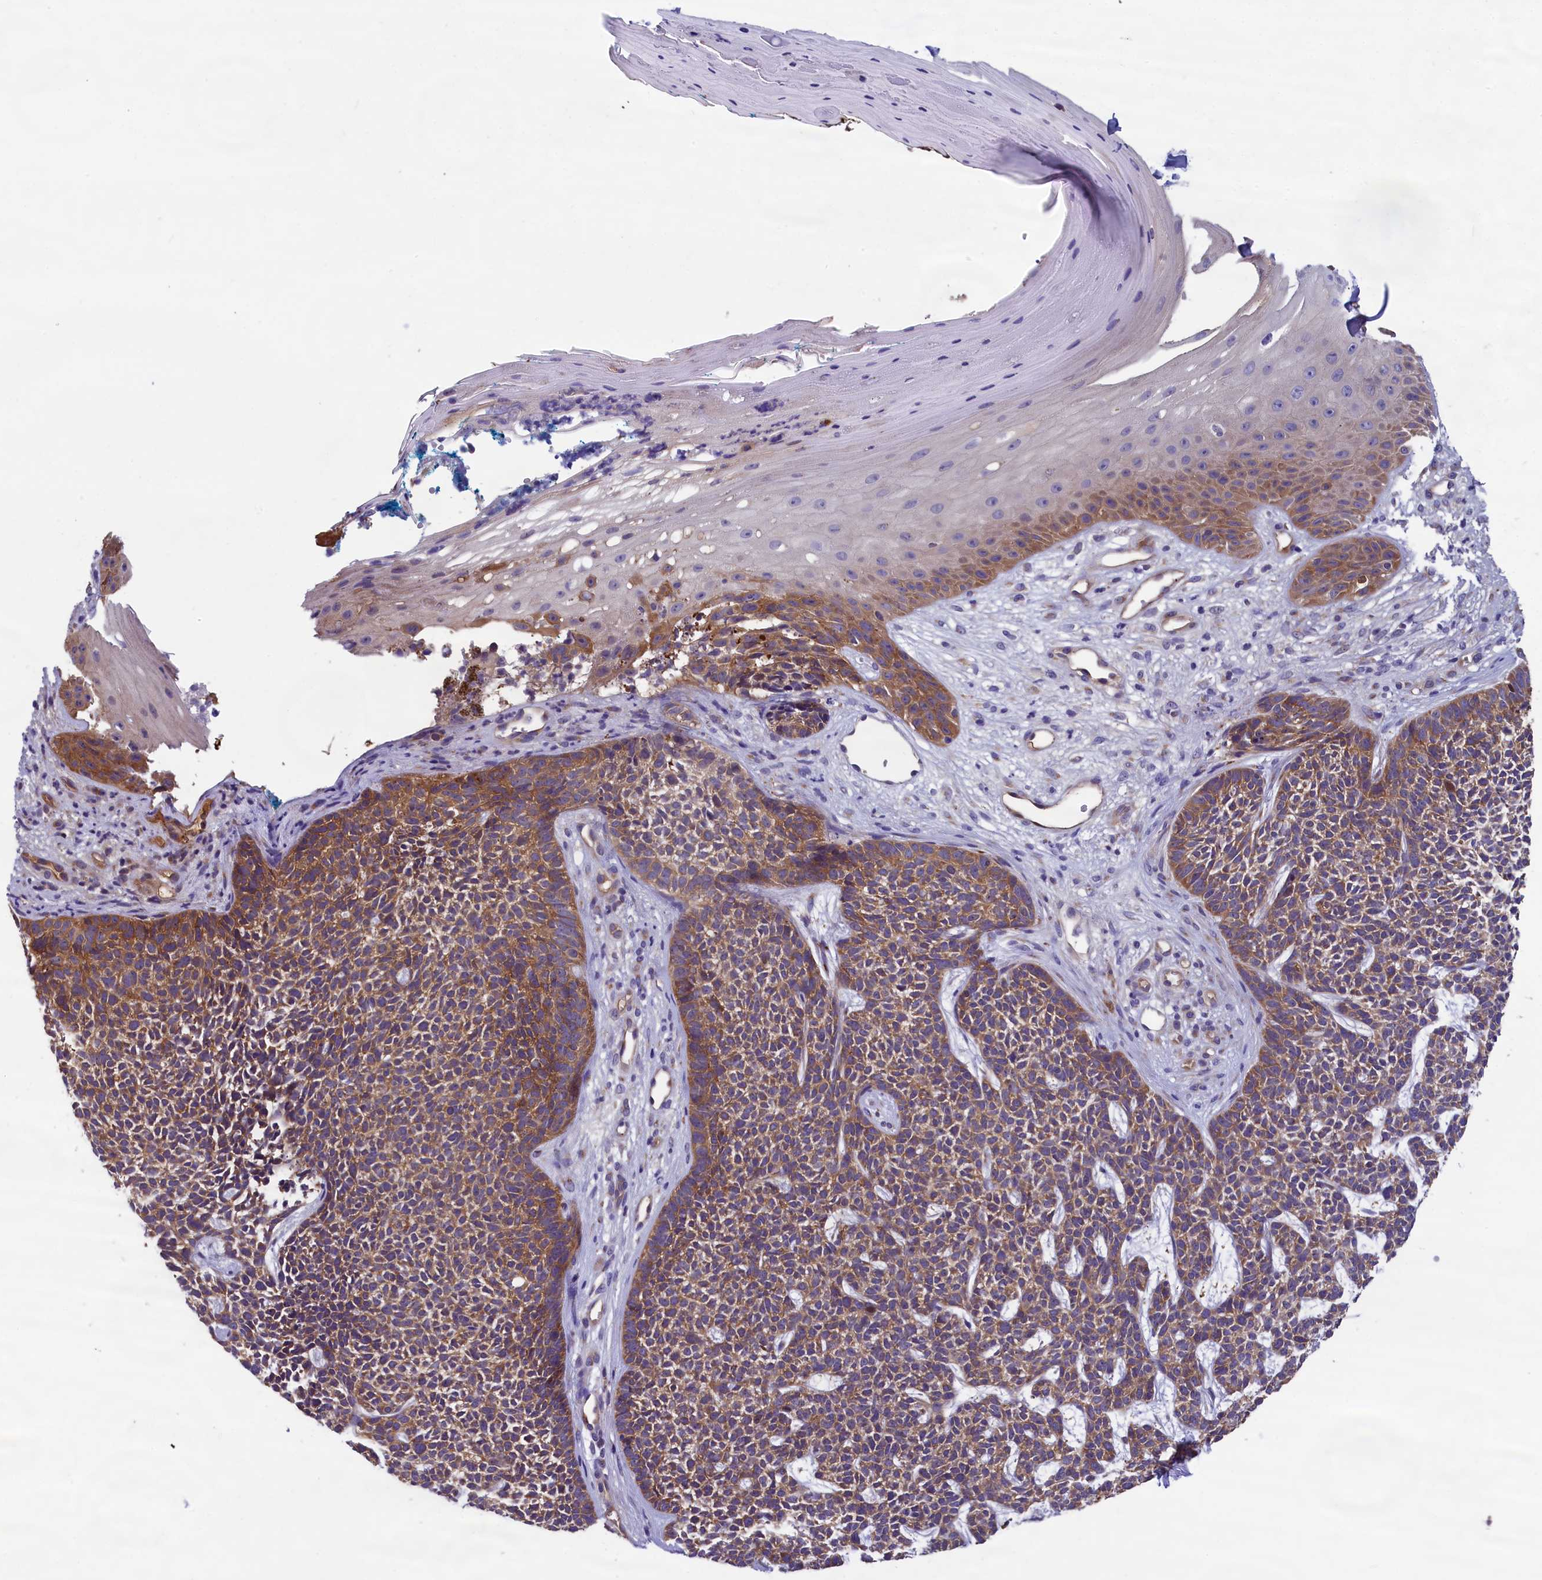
{"staining": {"intensity": "moderate", "quantity": ">75%", "location": "cytoplasmic/membranous"}, "tissue": "skin cancer", "cell_type": "Tumor cells", "image_type": "cancer", "snomed": [{"axis": "morphology", "description": "Basal cell carcinoma"}, {"axis": "topography", "description": "Skin"}], "caption": "Basal cell carcinoma (skin) stained with a brown dye shows moderate cytoplasmic/membranous positive expression in approximately >75% of tumor cells.", "gene": "ABCC8", "patient": {"sex": "female", "age": 84}}